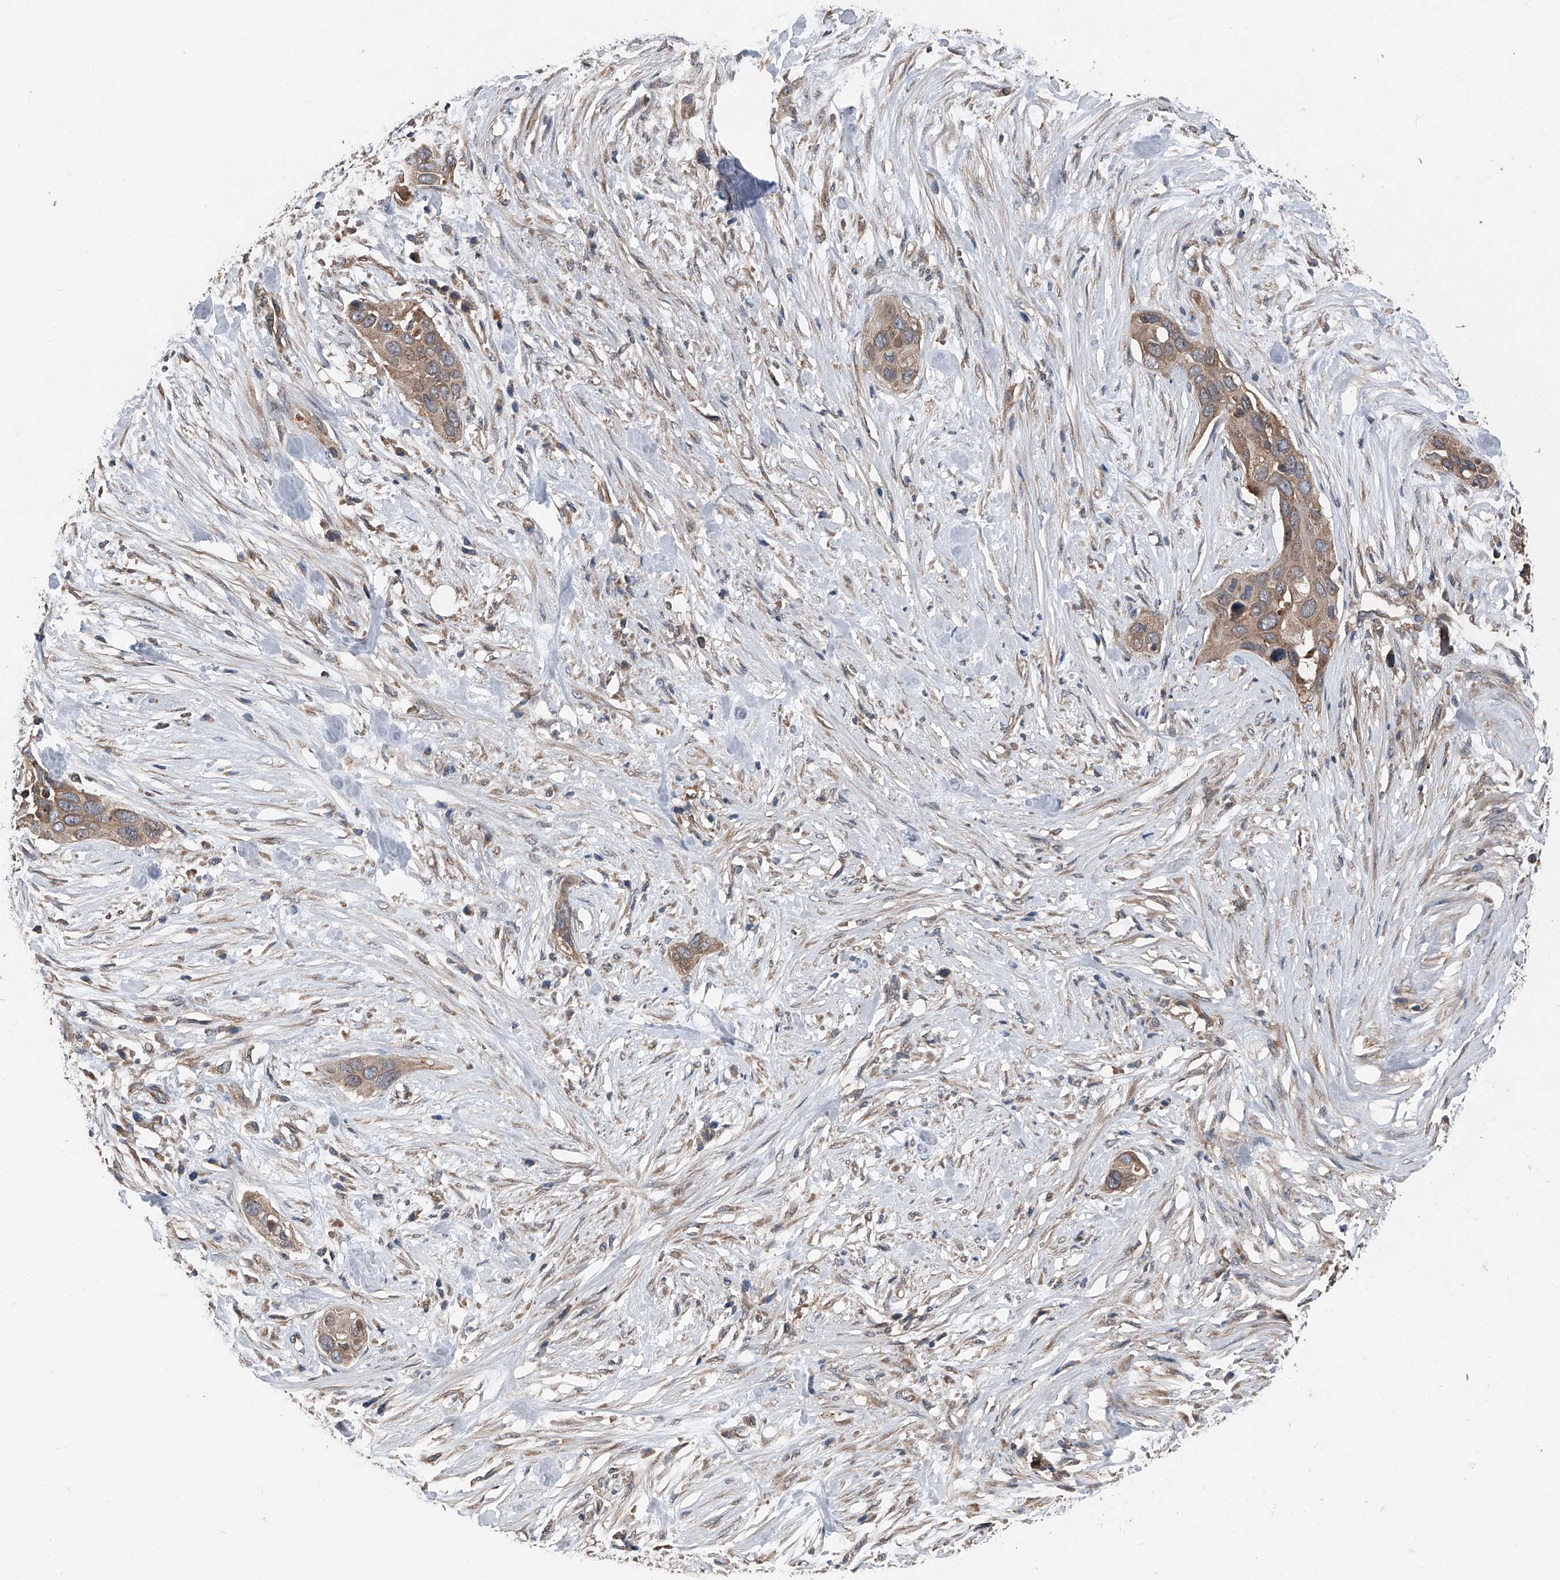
{"staining": {"intensity": "weak", "quantity": ">75%", "location": "cytoplasmic/membranous"}, "tissue": "pancreatic cancer", "cell_type": "Tumor cells", "image_type": "cancer", "snomed": [{"axis": "morphology", "description": "Adenocarcinoma, NOS"}, {"axis": "topography", "description": "Pancreas"}], "caption": "Immunohistochemical staining of human pancreatic adenocarcinoma demonstrates low levels of weak cytoplasmic/membranous protein expression in about >75% of tumor cells.", "gene": "KCNJ2", "patient": {"sex": "female", "age": 60}}